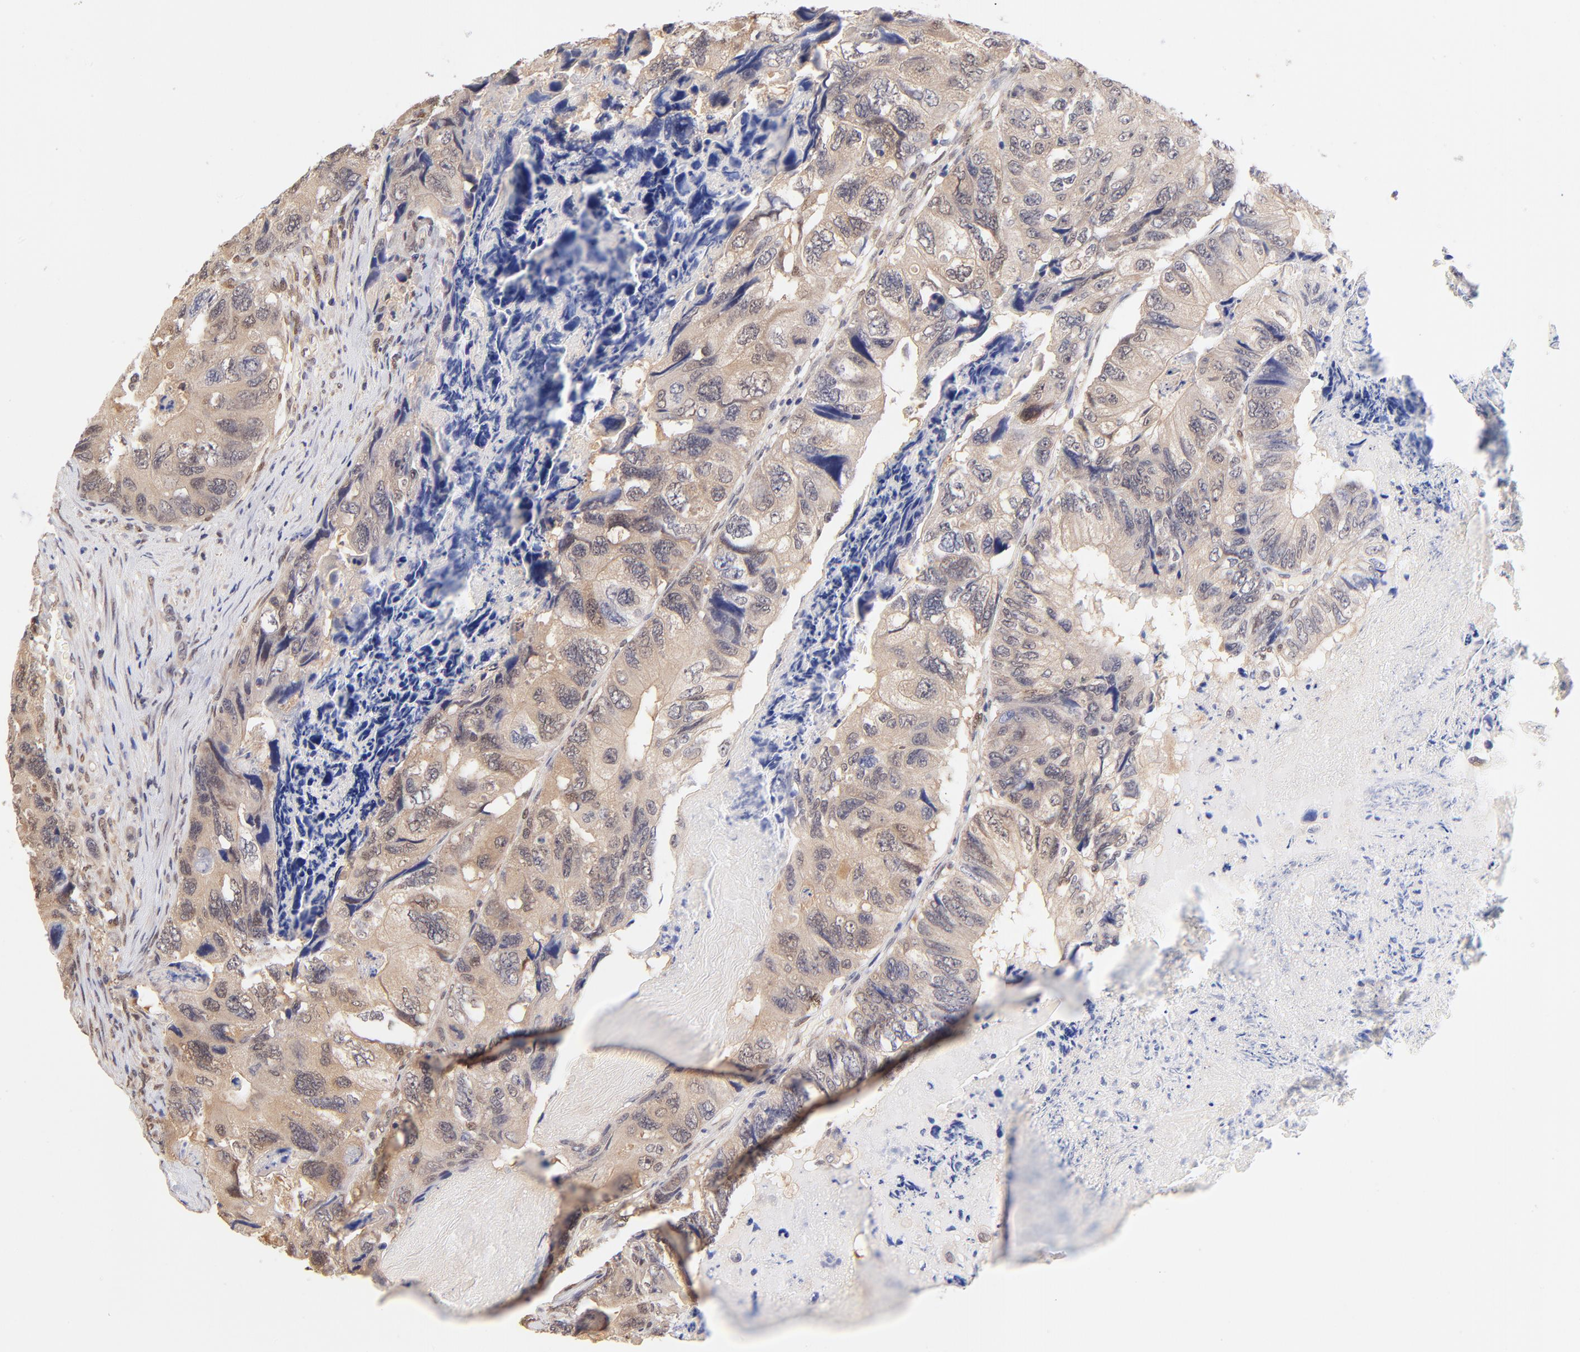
{"staining": {"intensity": "moderate", "quantity": ">75%", "location": "cytoplasmic/membranous,nuclear"}, "tissue": "colorectal cancer", "cell_type": "Tumor cells", "image_type": "cancer", "snomed": [{"axis": "morphology", "description": "Adenocarcinoma, NOS"}, {"axis": "topography", "description": "Rectum"}], "caption": "There is medium levels of moderate cytoplasmic/membranous and nuclear positivity in tumor cells of adenocarcinoma (colorectal), as demonstrated by immunohistochemical staining (brown color).", "gene": "TXNL1", "patient": {"sex": "female", "age": 82}}